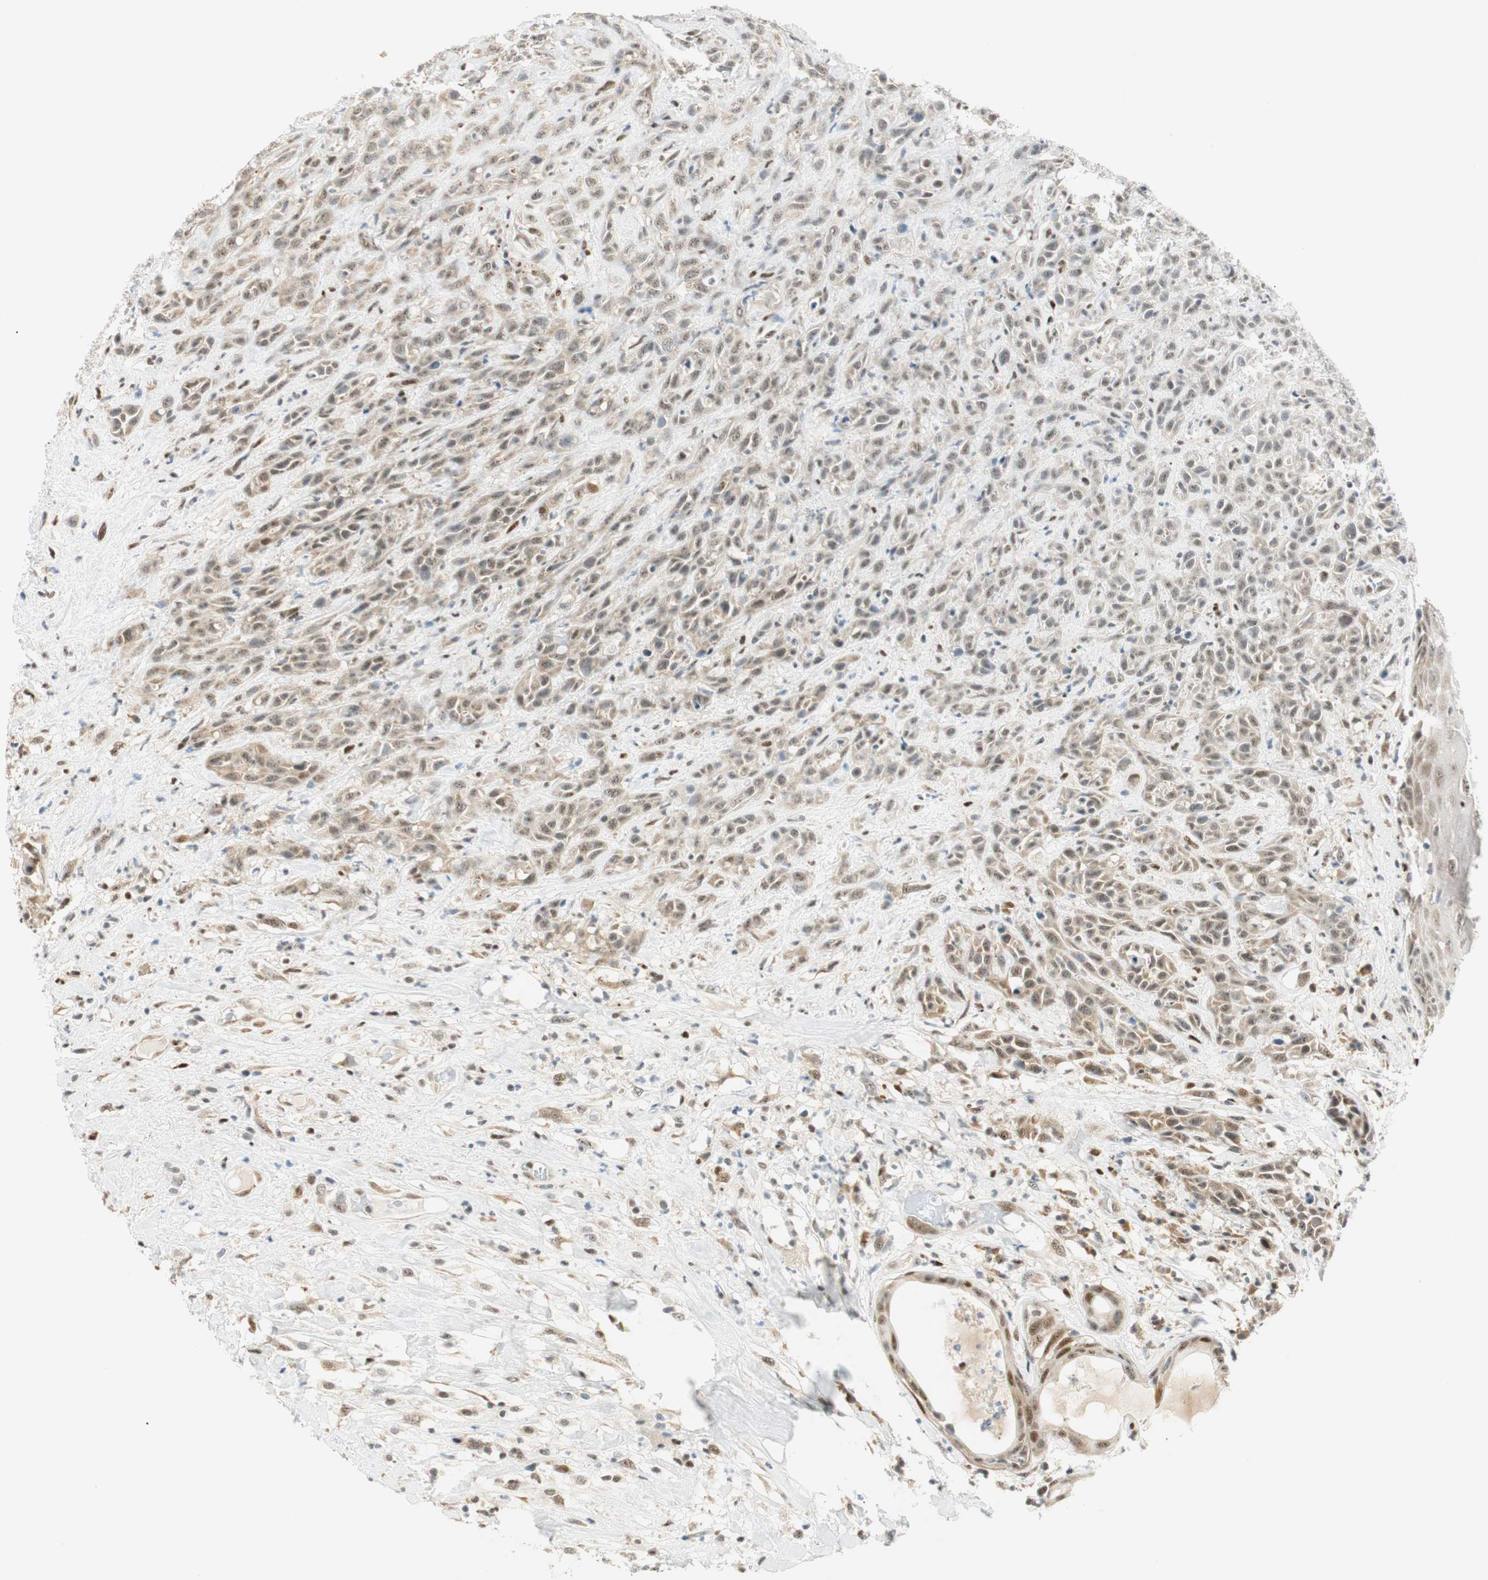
{"staining": {"intensity": "weak", "quantity": ">75%", "location": "cytoplasmic/membranous"}, "tissue": "head and neck cancer", "cell_type": "Tumor cells", "image_type": "cancer", "snomed": [{"axis": "morphology", "description": "Normal tissue, NOS"}, {"axis": "morphology", "description": "Squamous cell carcinoma, NOS"}, {"axis": "topography", "description": "Cartilage tissue"}, {"axis": "topography", "description": "Head-Neck"}], "caption": "This photomicrograph exhibits head and neck cancer stained with immunohistochemistry (IHC) to label a protein in brown. The cytoplasmic/membranous of tumor cells show weak positivity for the protein. Nuclei are counter-stained blue.", "gene": "MSX2", "patient": {"sex": "male", "age": 62}}